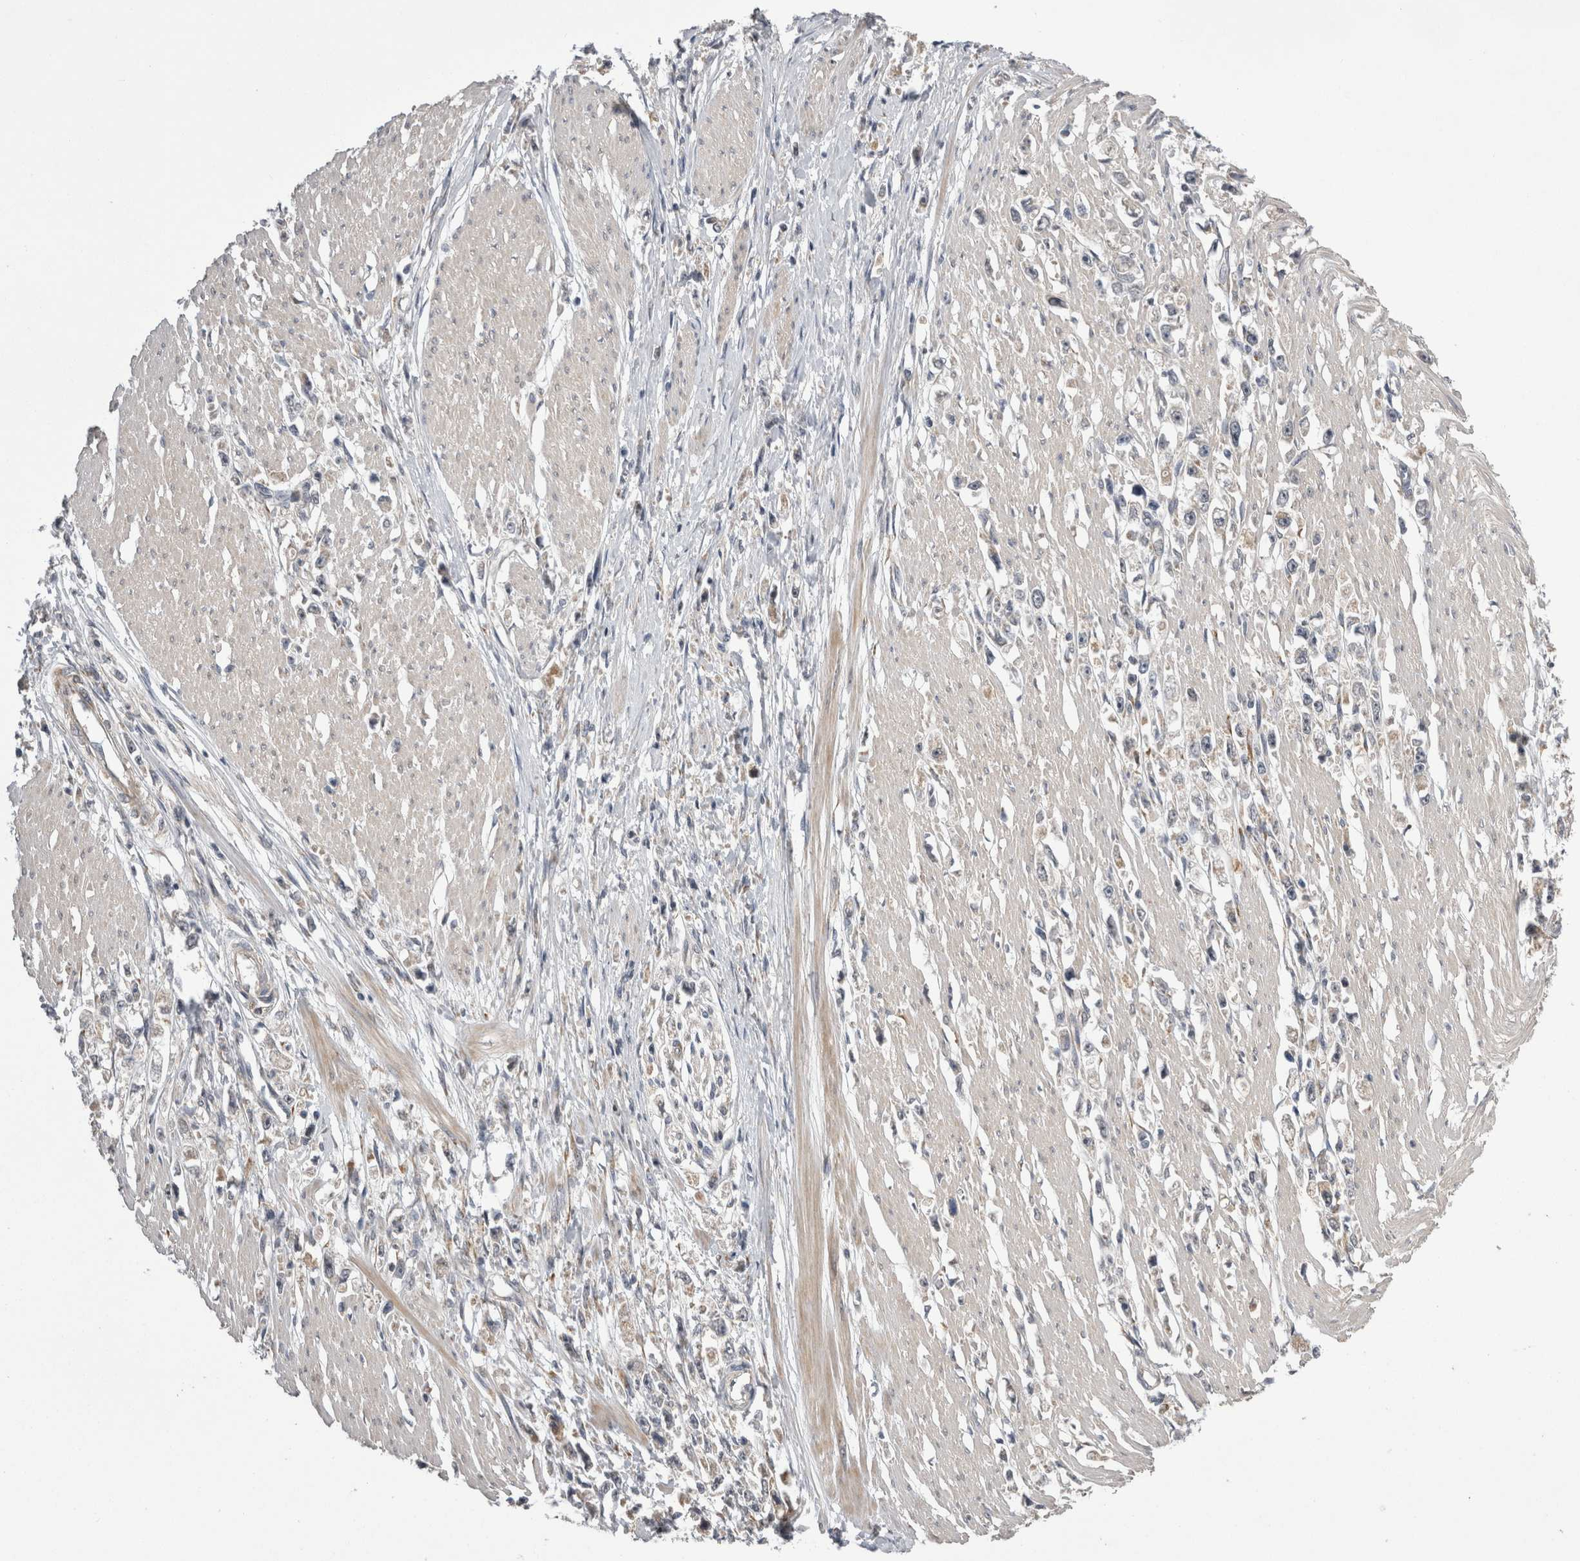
{"staining": {"intensity": "negative", "quantity": "none", "location": "none"}, "tissue": "stomach cancer", "cell_type": "Tumor cells", "image_type": "cancer", "snomed": [{"axis": "morphology", "description": "Adenocarcinoma, NOS"}, {"axis": "topography", "description": "Stomach"}], "caption": "Stomach cancer stained for a protein using IHC reveals no expression tumor cells.", "gene": "ARHGAP29", "patient": {"sex": "female", "age": 59}}